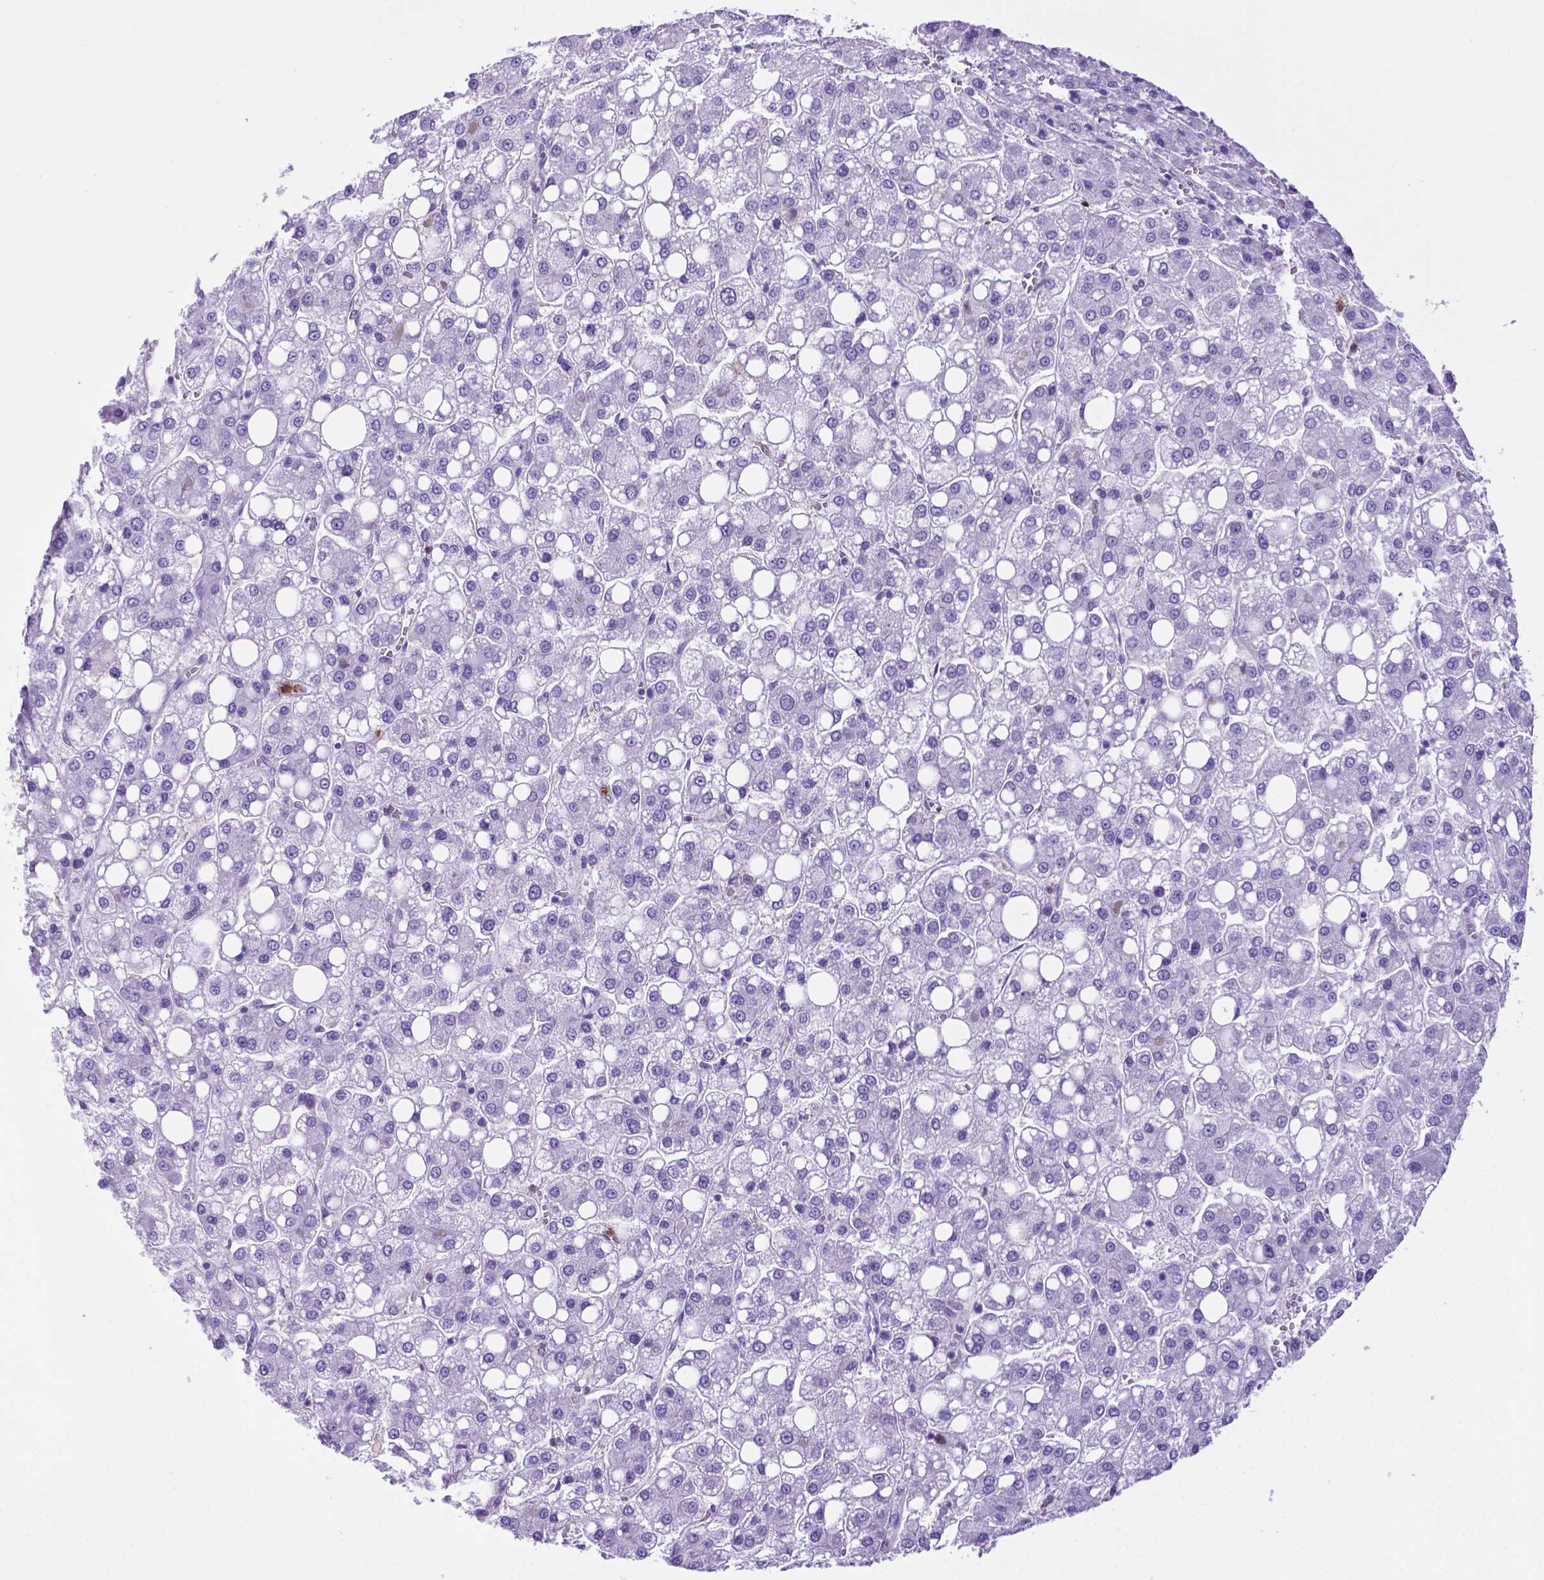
{"staining": {"intensity": "negative", "quantity": "none", "location": "none"}, "tissue": "liver cancer", "cell_type": "Tumor cells", "image_type": "cancer", "snomed": [{"axis": "morphology", "description": "Carcinoma, Hepatocellular, NOS"}, {"axis": "topography", "description": "Liver"}], "caption": "Immunohistochemical staining of human liver cancer (hepatocellular carcinoma) shows no significant staining in tumor cells.", "gene": "LZTR1", "patient": {"sex": "male", "age": 73}}